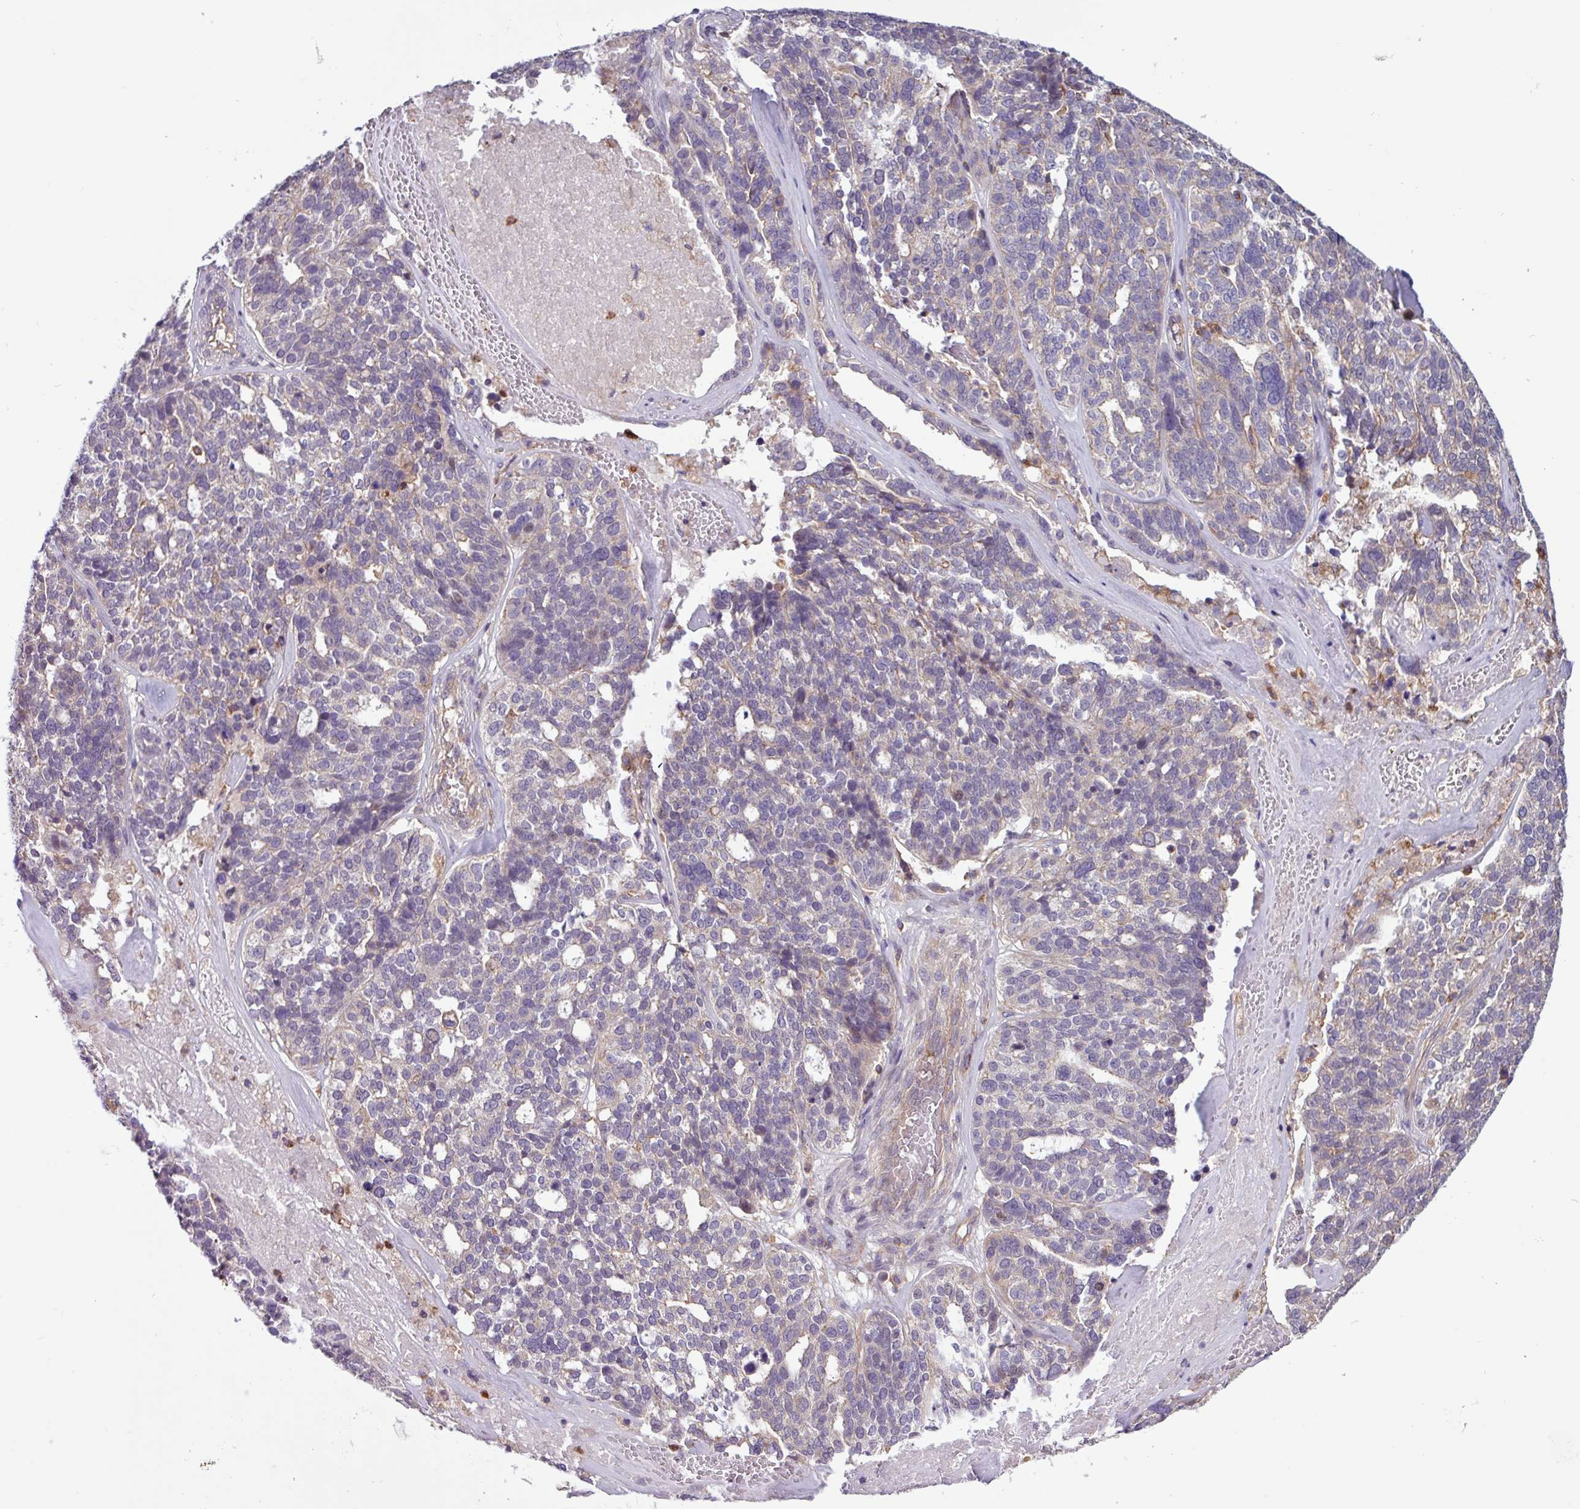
{"staining": {"intensity": "negative", "quantity": "none", "location": "none"}, "tissue": "ovarian cancer", "cell_type": "Tumor cells", "image_type": "cancer", "snomed": [{"axis": "morphology", "description": "Cystadenocarcinoma, serous, NOS"}, {"axis": "topography", "description": "Ovary"}], "caption": "IHC photomicrograph of human ovarian cancer stained for a protein (brown), which demonstrates no positivity in tumor cells. (Stains: DAB (3,3'-diaminobenzidine) IHC with hematoxylin counter stain, Microscopy: brightfield microscopy at high magnification).", "gene": "ACTR3", "patient": {"sex": "female", "age": 59}}